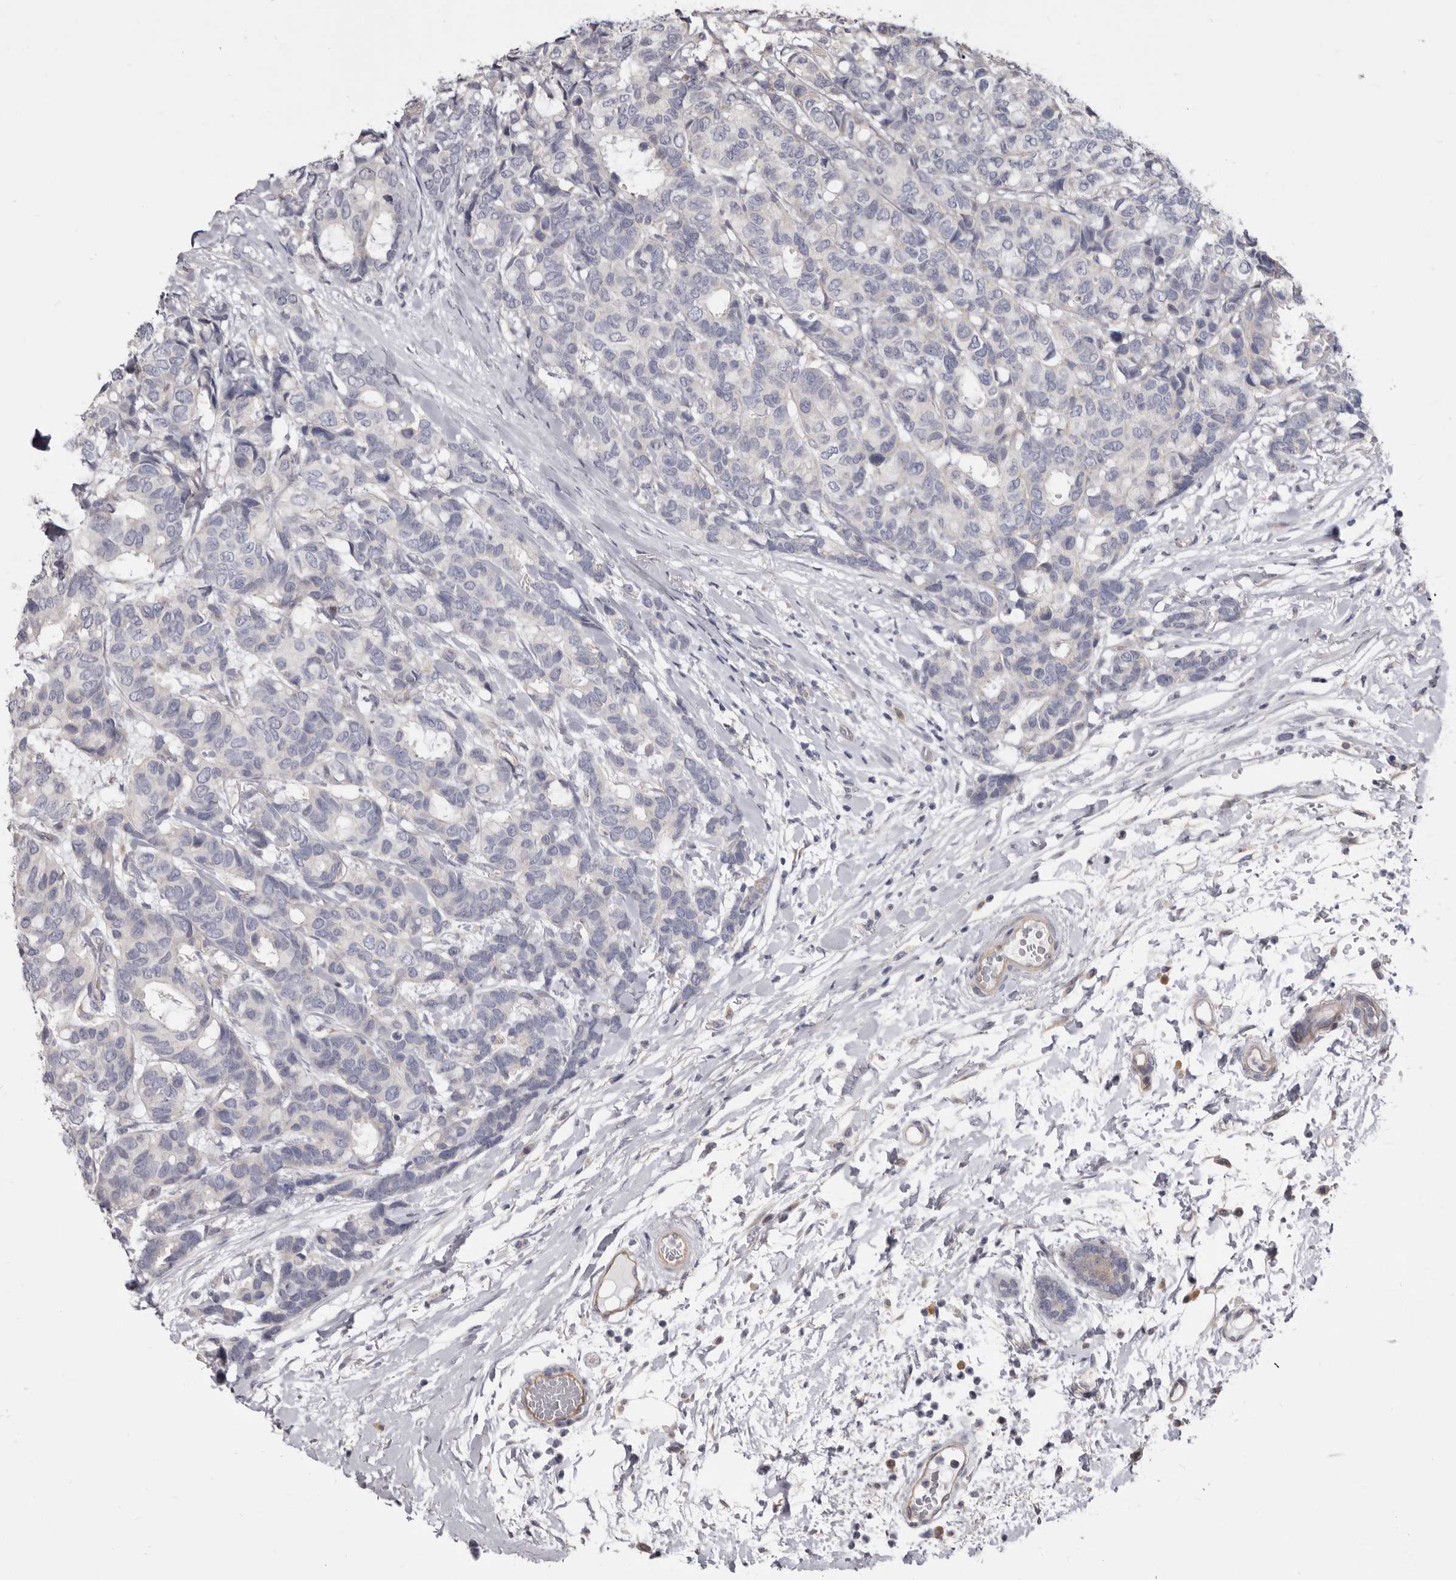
{"staining": {"intensity": "negative", "quantity": "none", "location": "none"}, "tissue": "breast cancer", "cell_type": "Tumor cells", "image_type": "cancer", "snomed": [{"axis": "morphology", "description": "Duct carcinoma"}, {"axis": "topography", "description": "Breast"}], "caption": "Immunohistochemistry photomicrograph of neoplastic tissue: human breast intraductal carcinoma stained with DAB (3,3'-diaminobenzidine) reveals no significant protein expression in tumor cells.", "gene": "FMO2", "patient": {"sex": "female", "age": 87}}